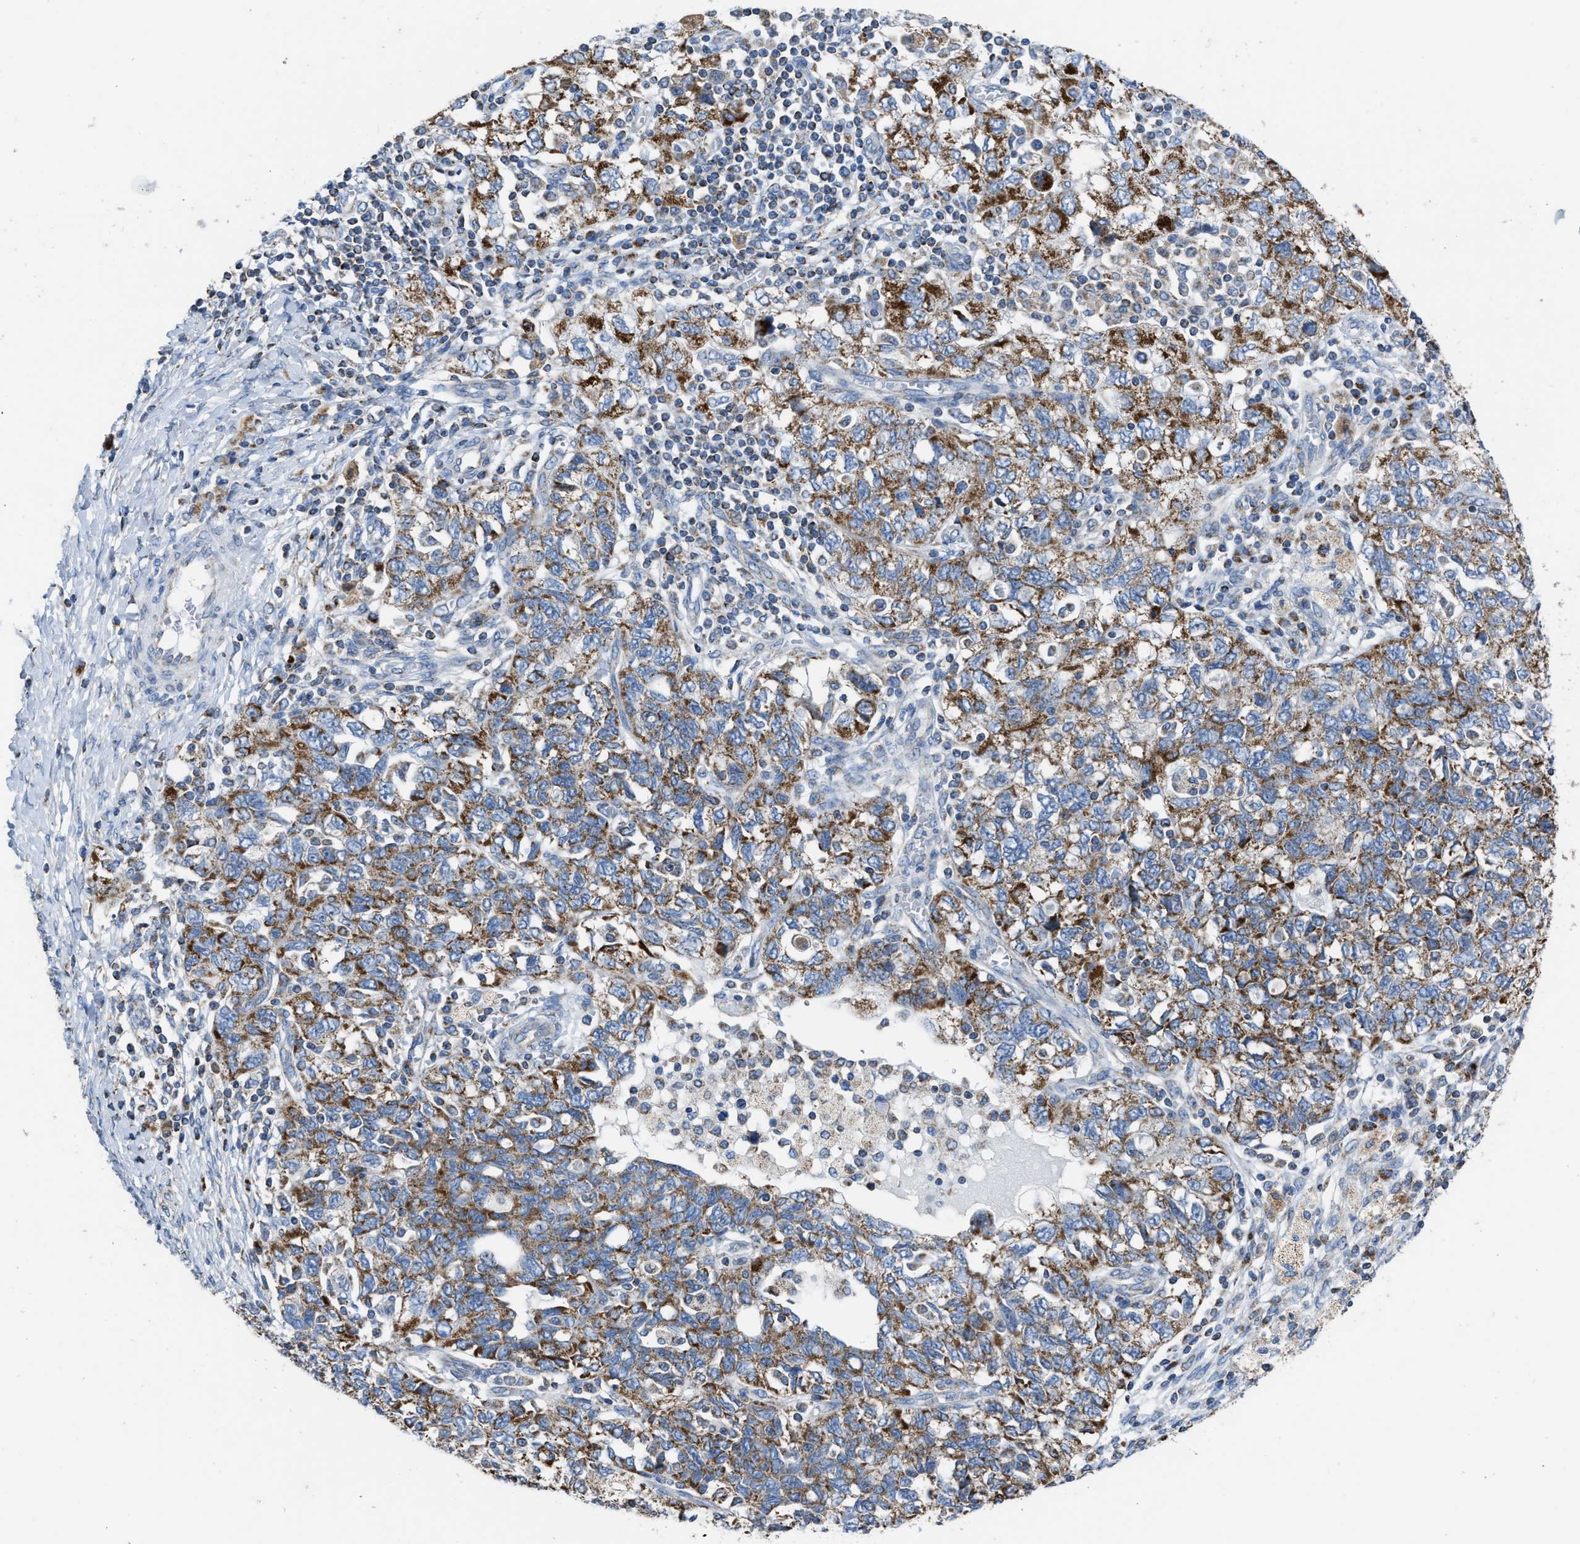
{"staining": {"intensity": "moderate", "quantity": ">75%", "location": "cytoplasmic/membranous"}, "tissue": "ovarian cancer", "cell_type": "Tumor cells", "image_type": "cancer", "snomed": [{"axis": "morphology", "description": "Carcinoma, NOS"}, {"axis": "morphology", "description": "Cystadenocarcinoma, serous, NOS"}, {"axis": "topography", "description": "Ovary"}], "caption": "High-power microscopy captured an immunohistochemistry (IHC) micrograph of ovarian cancer (serous cystadenocarcinoma), revealing moderate cytoplasmic/membranous staining in approximately >75% of tumor cells. (Stains: DAB in brown, nuclei in blue, Microscopy: brightfield microscopy at high magnification).", "gene": "ETFB", "patient": {"sex": "female", "age": 69}}